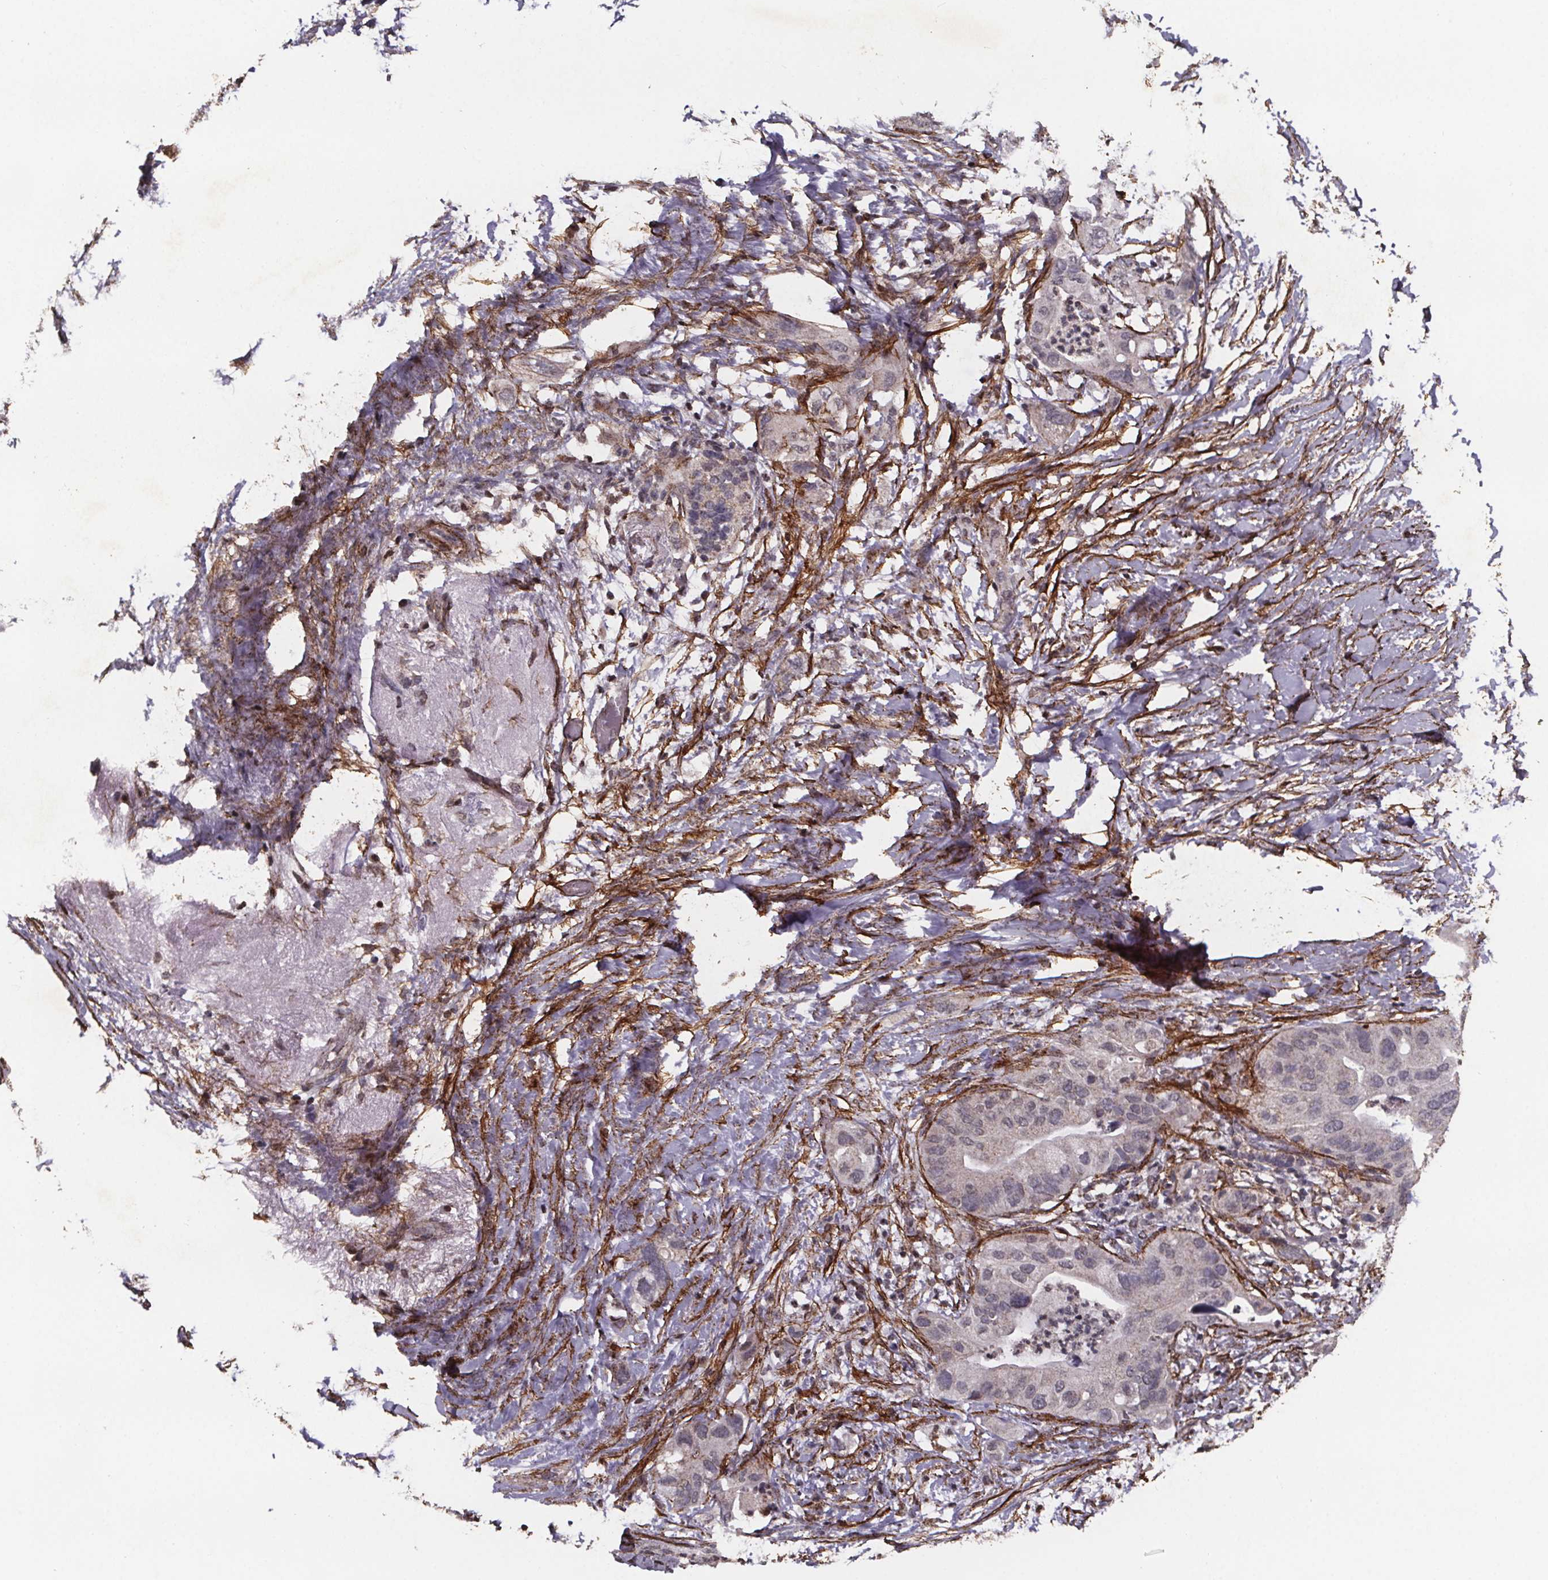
{"staining": {"intensity": "negative", "quantity": "none", "location": "none"}, "tissue": "pancreatic cancer", "cell_type": "Tumor cells", "image_type": "cancer", "snomed": [{"axis": "morphology", "description": "Adenocarcinoma, NOS"}, {"axis": "topography", "description": "Pancreas"}], "caption": "High magnification brightfield microscopy of adenocarcinoma (pancreatic) stained with DAB (3,3'-diaminobenzidine) (brown) and counterstained with hematoxylin (blue): tumor cells show no significant positivity. (DAB immunohistochemistry (IHC) with hematoxylin counter stain).", "gene": "PALLD", "patient": {"sex": "female", "age": 72}}